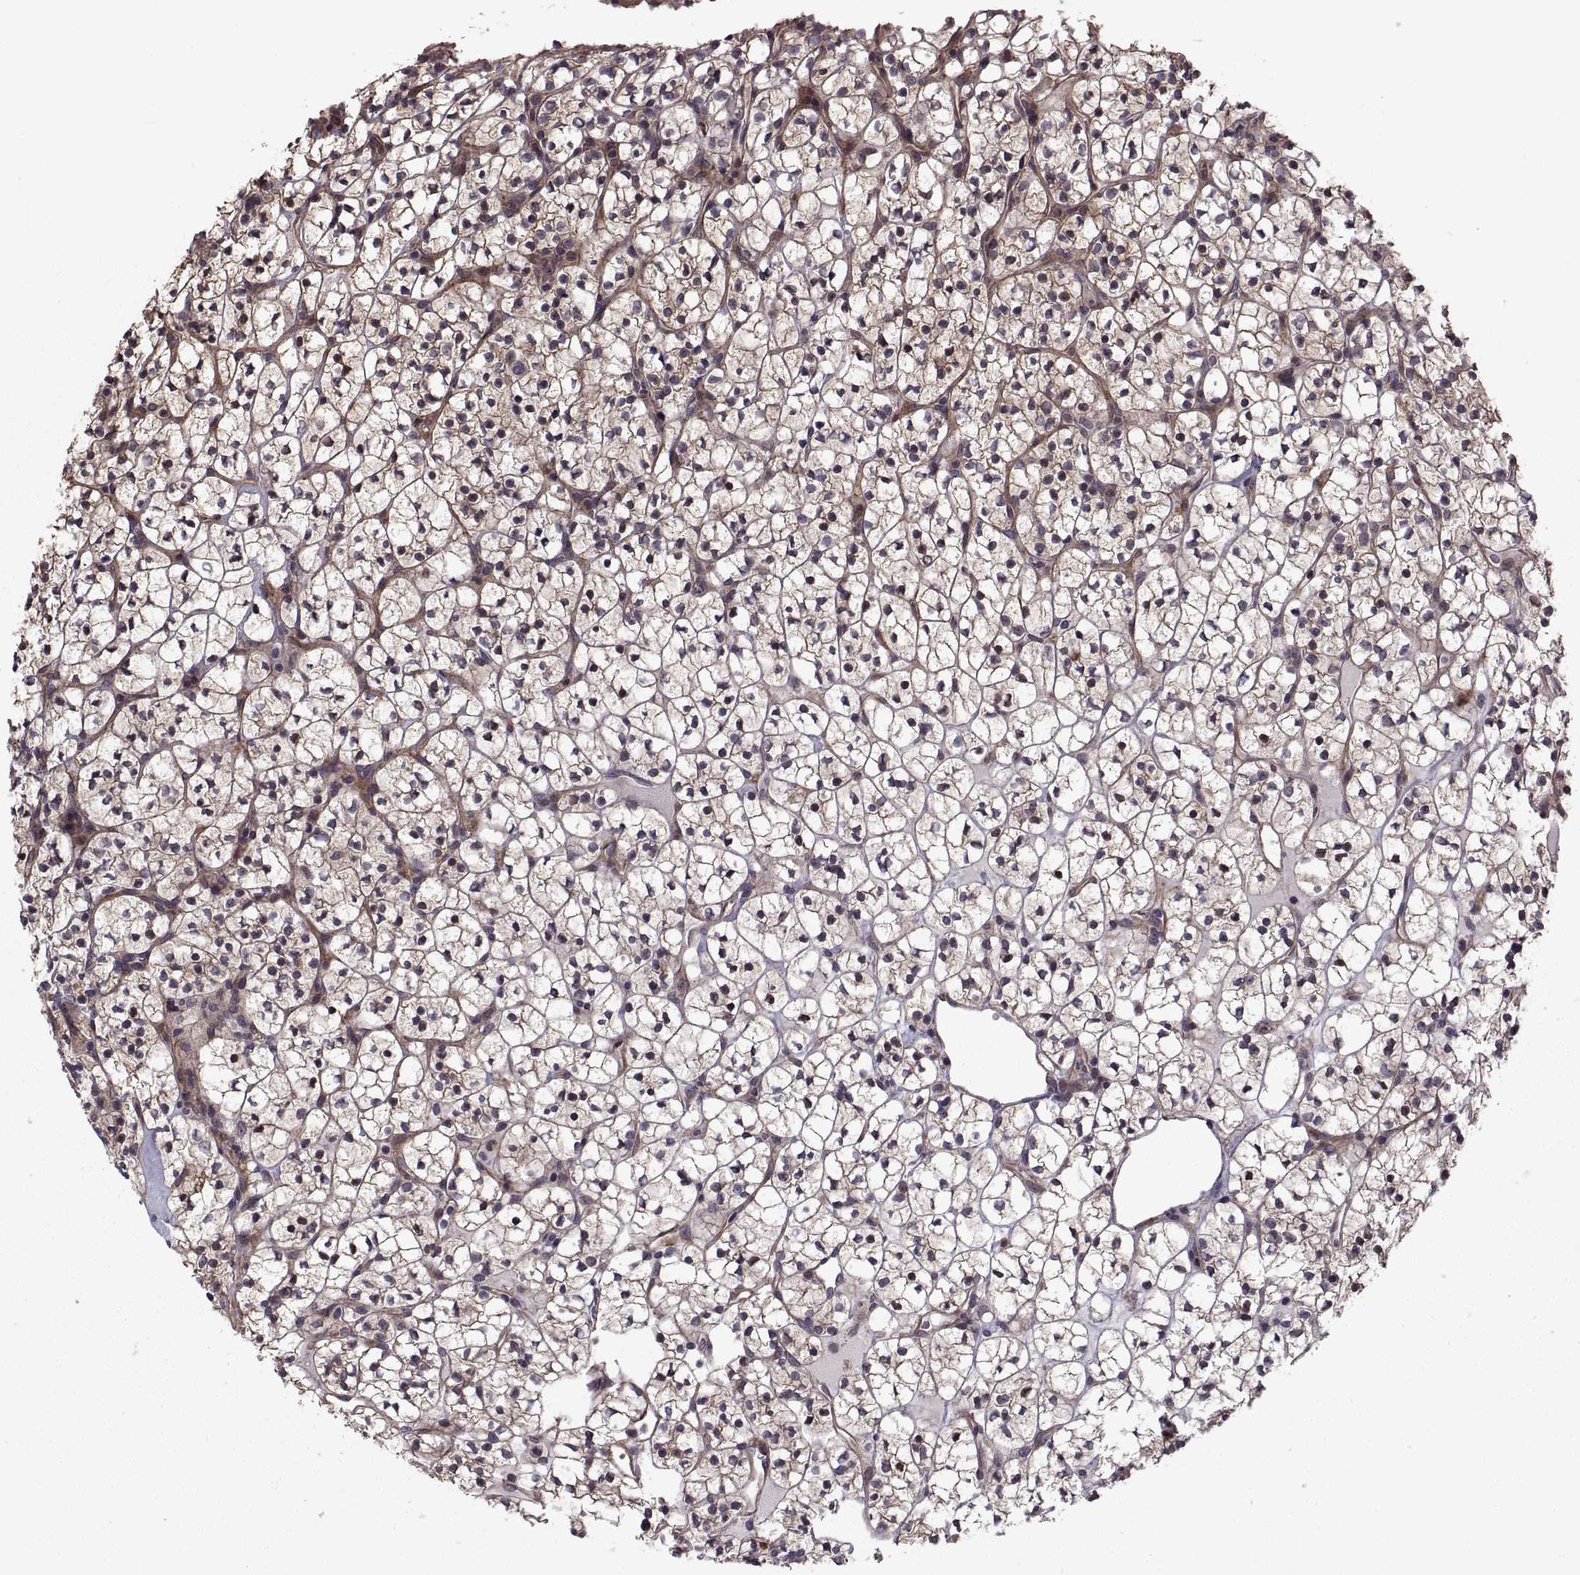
{"staining": {"intensity": "weak", "quantity": "25%-75%", "location": "cytoplasmic/membranous"}, "tissue": "renal cancer", "cell_type": "Tumor cells", "image_type": "cancer", "snomed": [{"axis": "morphology", "description": "Adenocarcinoma, NOS"}, {"axis": "topography", "description": "Kidney"}], "caption": "This micrograph exhibits adenocarcinoma (renal) stained with immunohistochemistry (IHC) to label a protein in brown. The cytoplasmic/membranous of tumor cells show weak positivity for the protein. Nuclei are counter-stained blue.", "gene": "PMM2", "patient": {"sex": "female", "age": 89}}